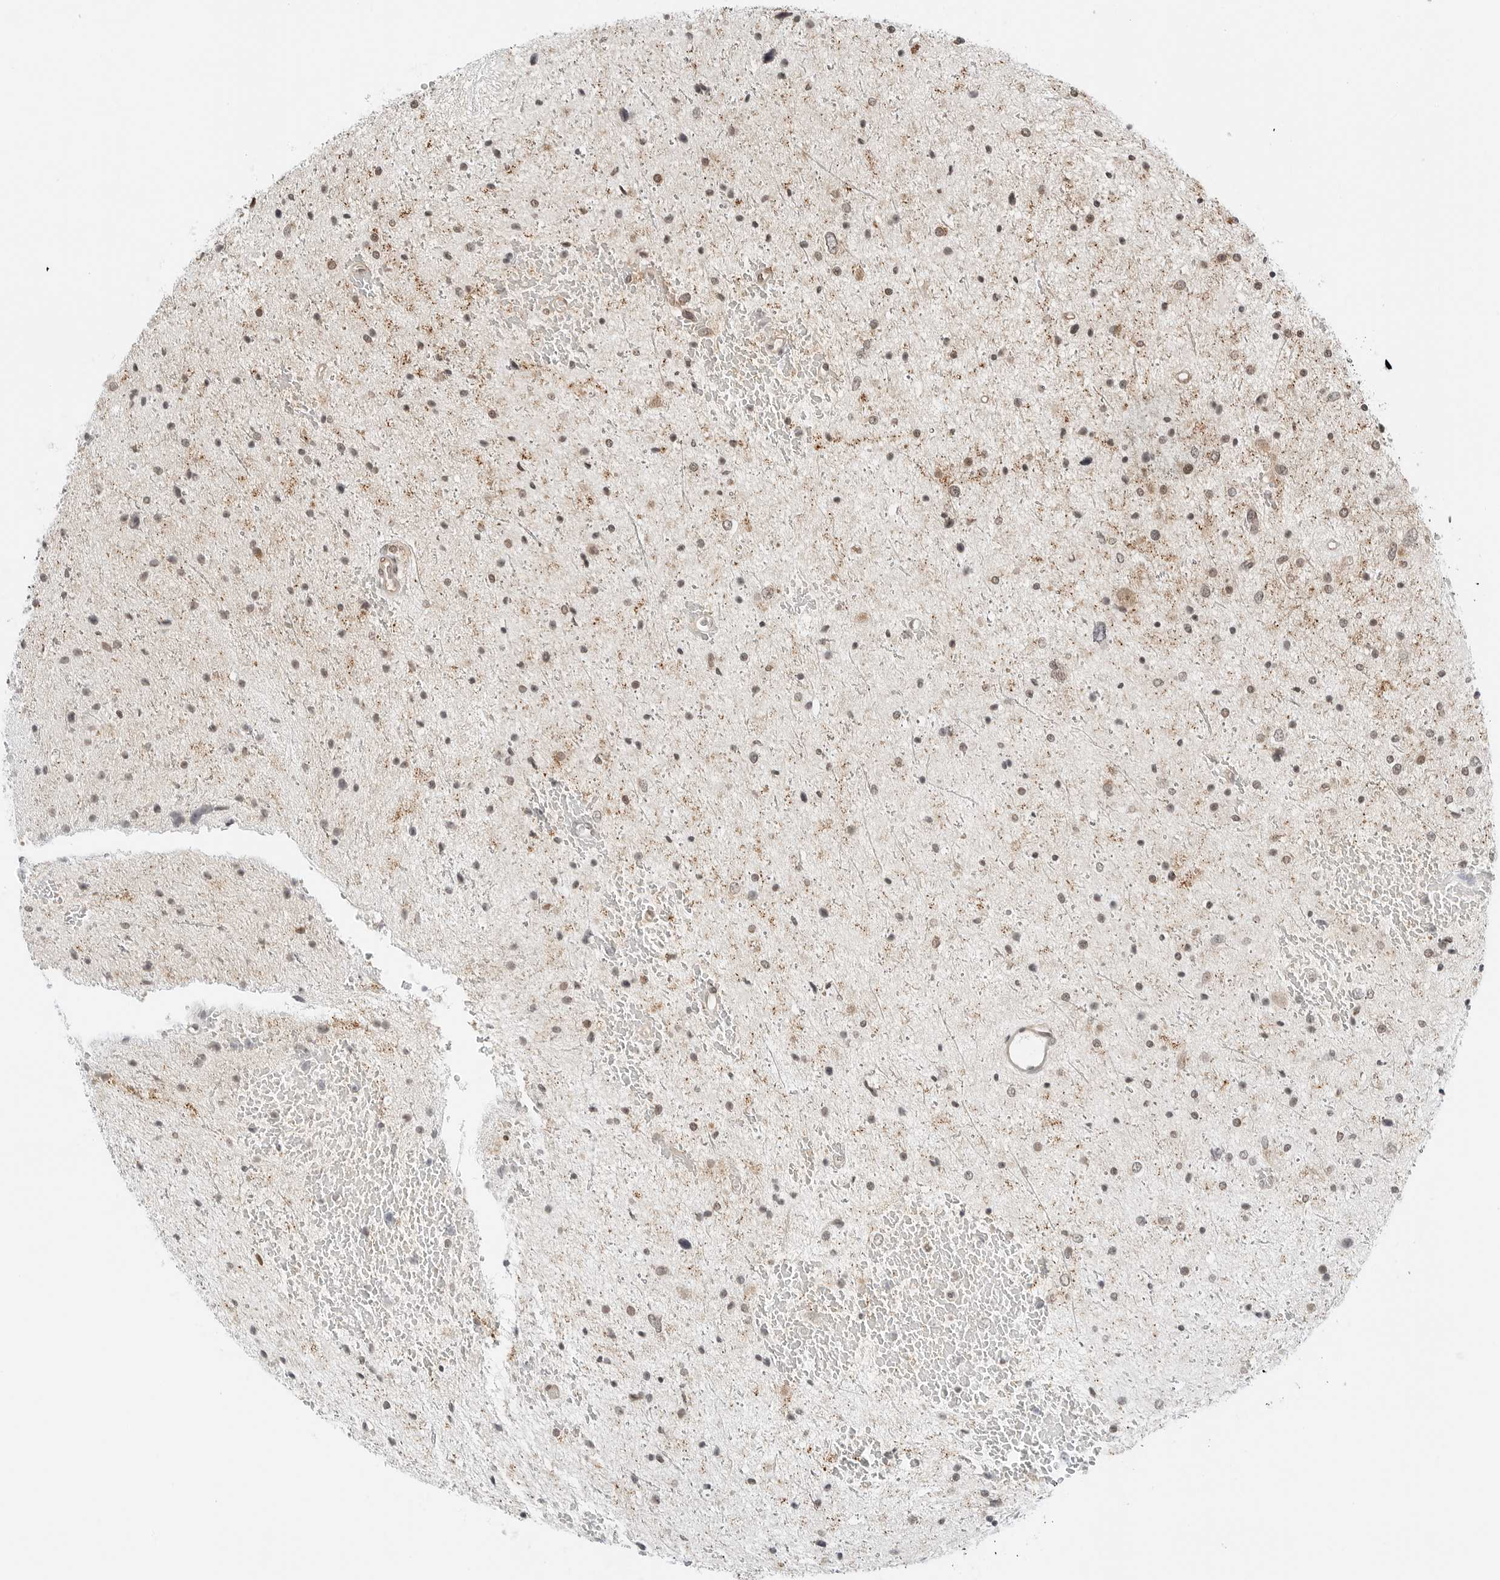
{"staining": {"intensity": "weak", "quantity": "<25%", "location": "cytoplasmic/membranous"}, "tissue": "glioma", "cell_type": "Tumor cells", "image_type": "cancer", "snomed": [{"axis": "morphology", "description": "Glioma, malignant, Low grade"}, {"axis": "topography", "description": "Brain"}], "caption": "Glioma stained for a protein using immunohistochemistry displays no expression tumor cells.", "gene": "IQCC", "patient": {"sex": "female", "age": 37}}